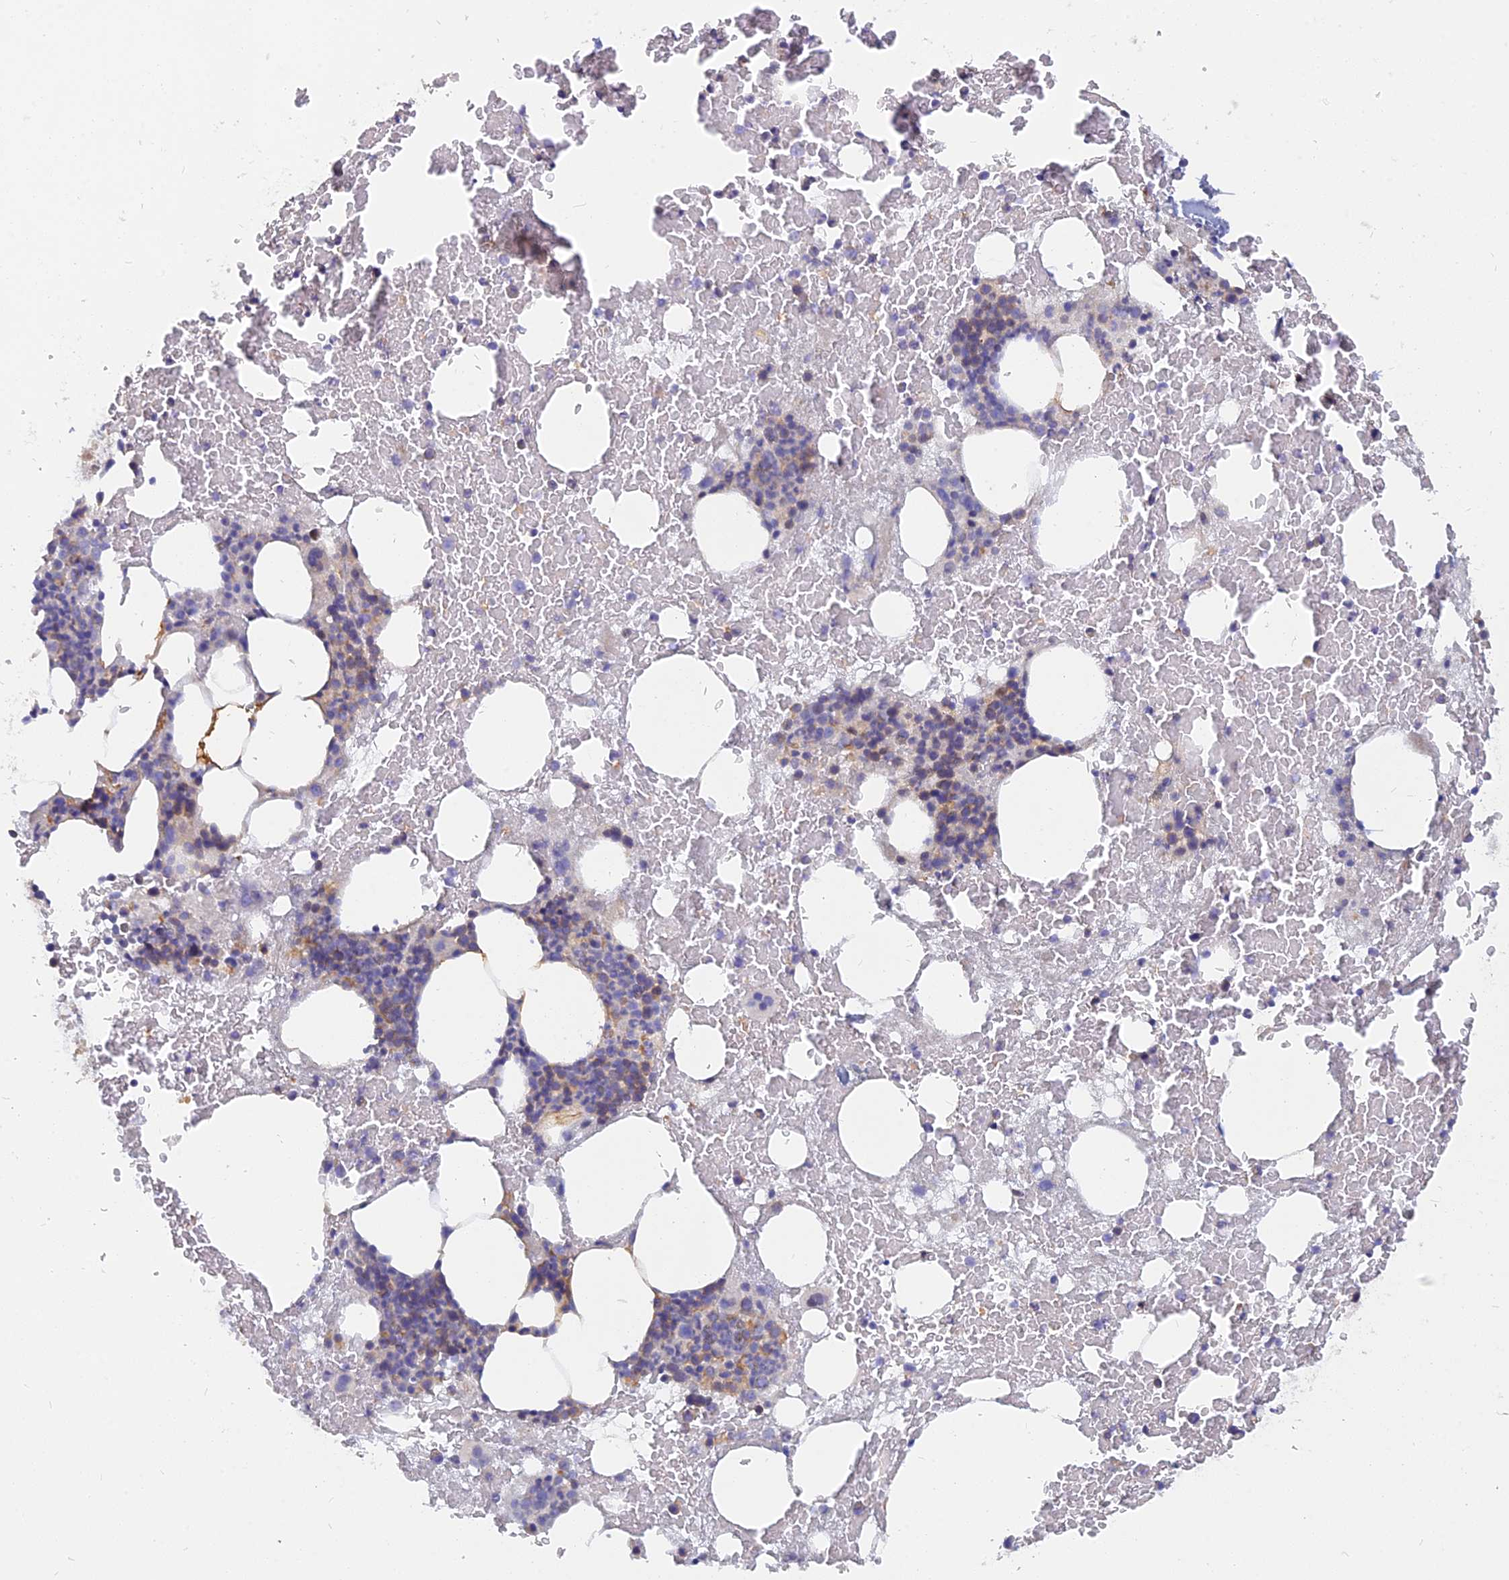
{"staining": {"intensity": "moderate", "quantity": "<25%", "location": "cytoplasmic/membranous"}, "tissue": "bone marrow", "cell_type": "Hematopoietic cells", "image_type": "normal", "snomed": [{"axis": "morphology", "description": "Normal tissue, NOS"}, {"axis": "topography", "description": "Bone marrow"}], "caption": "This micrograph demonstrates immunohistochemistry staining of benign bone marrow, with low moderate cytoplasmic/membranous staining in approximately <25% of hematopoietic cells.", "gene": "CACNA1B", "patient": {"sex": "male", "age": 72}}